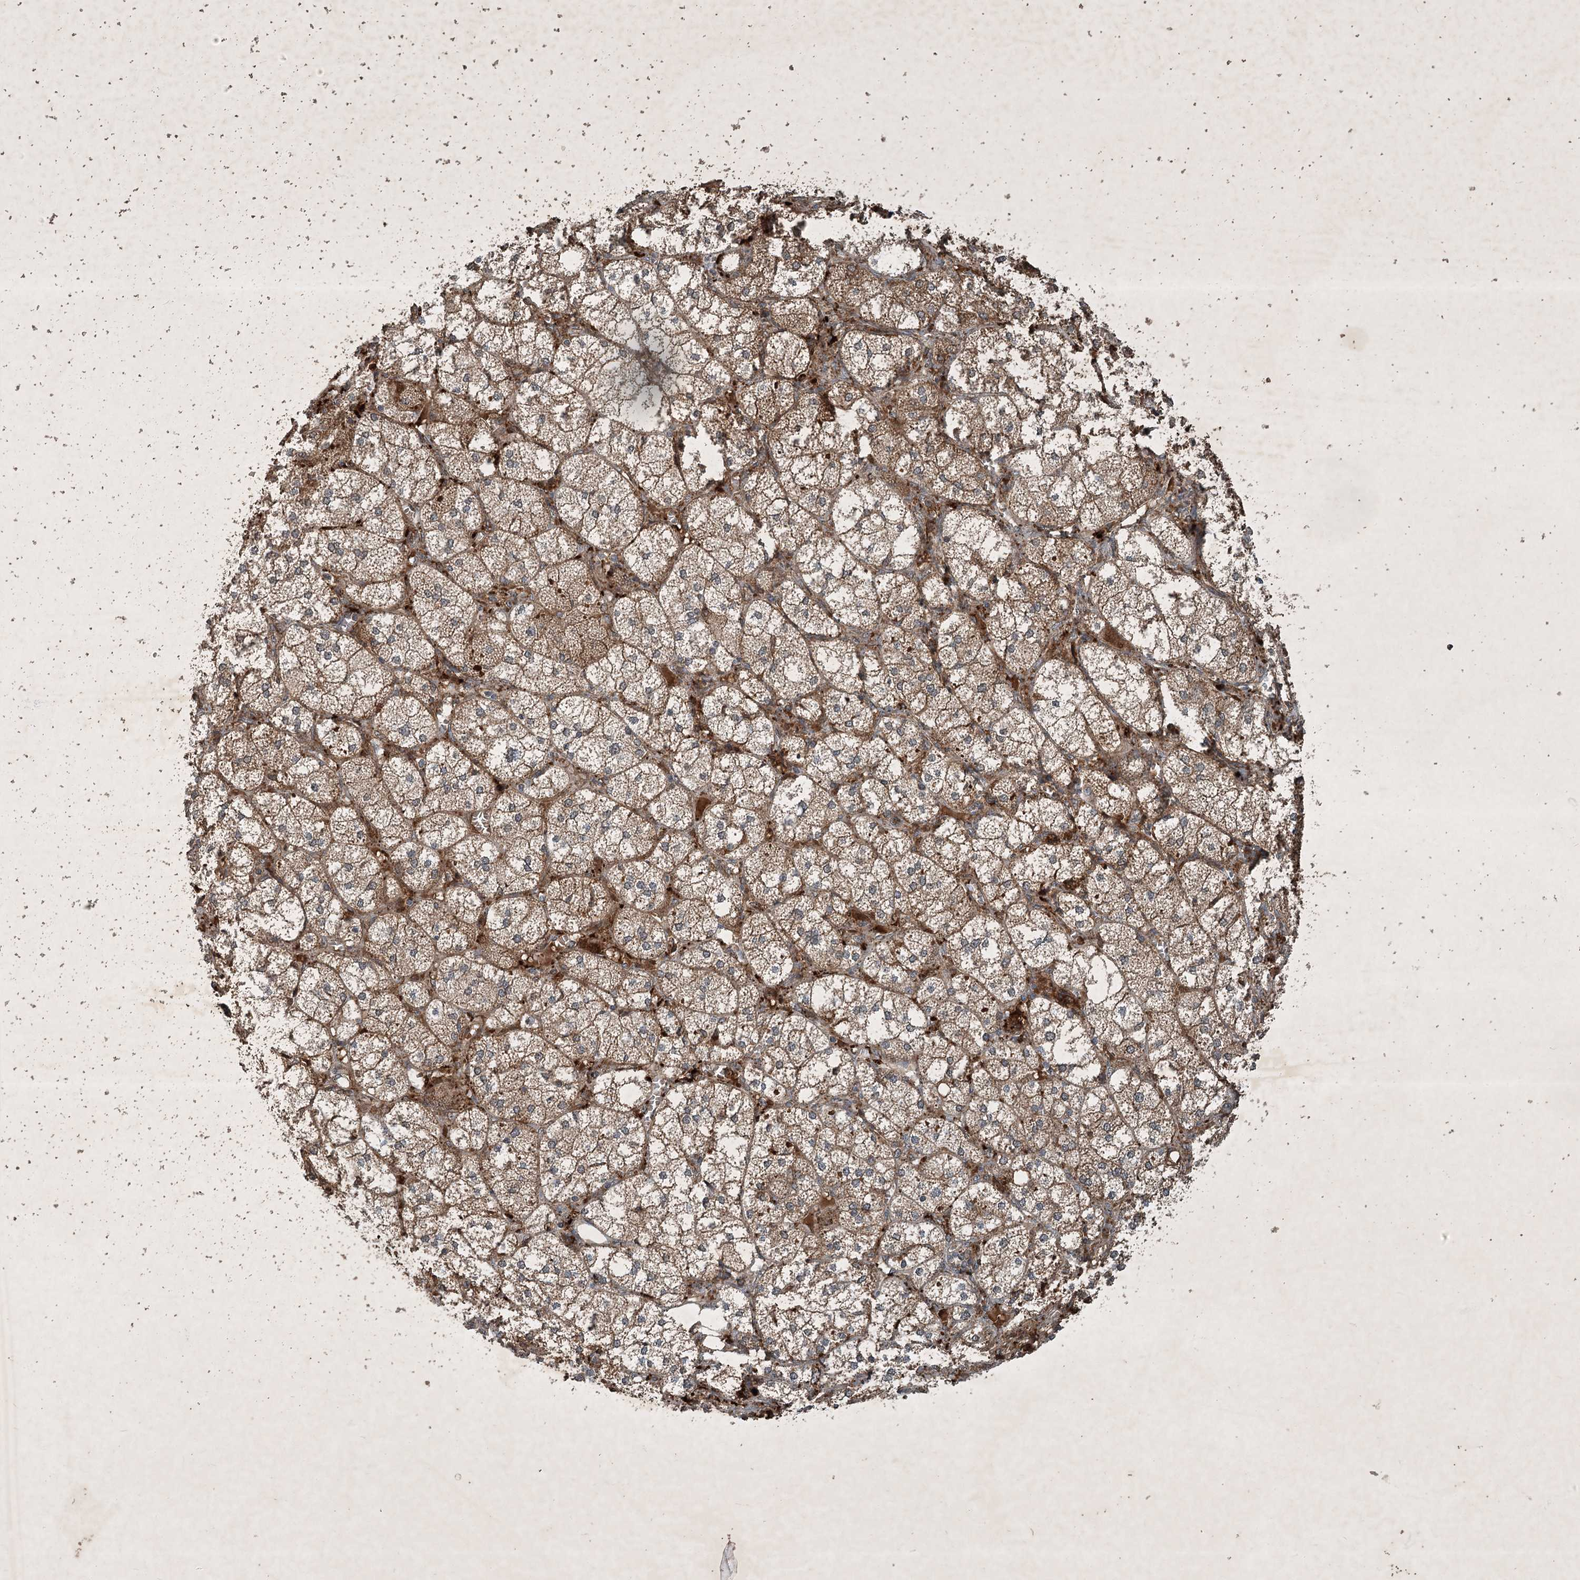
{"staining": {"intensity": "moderate", "quantity": ">75%", "location": "cytoplasmic/membranous"}, "tissue": "adrenal gland", "cell_type": "Glandular cells", "image_type": "normal", "snomed": [{"axis": "morphology", "description": "Normal tissue, NOS"}, {"axis": "topography", "description": "Adrenal gland"}], "caption": "Protein analysis of unremarkable adrenal gland displays moderate cytoplasmic/membranous expression in about >75% of glandular cells.", "gene": "UNC93A", "patient": {"sex": "female", "age": 61}}